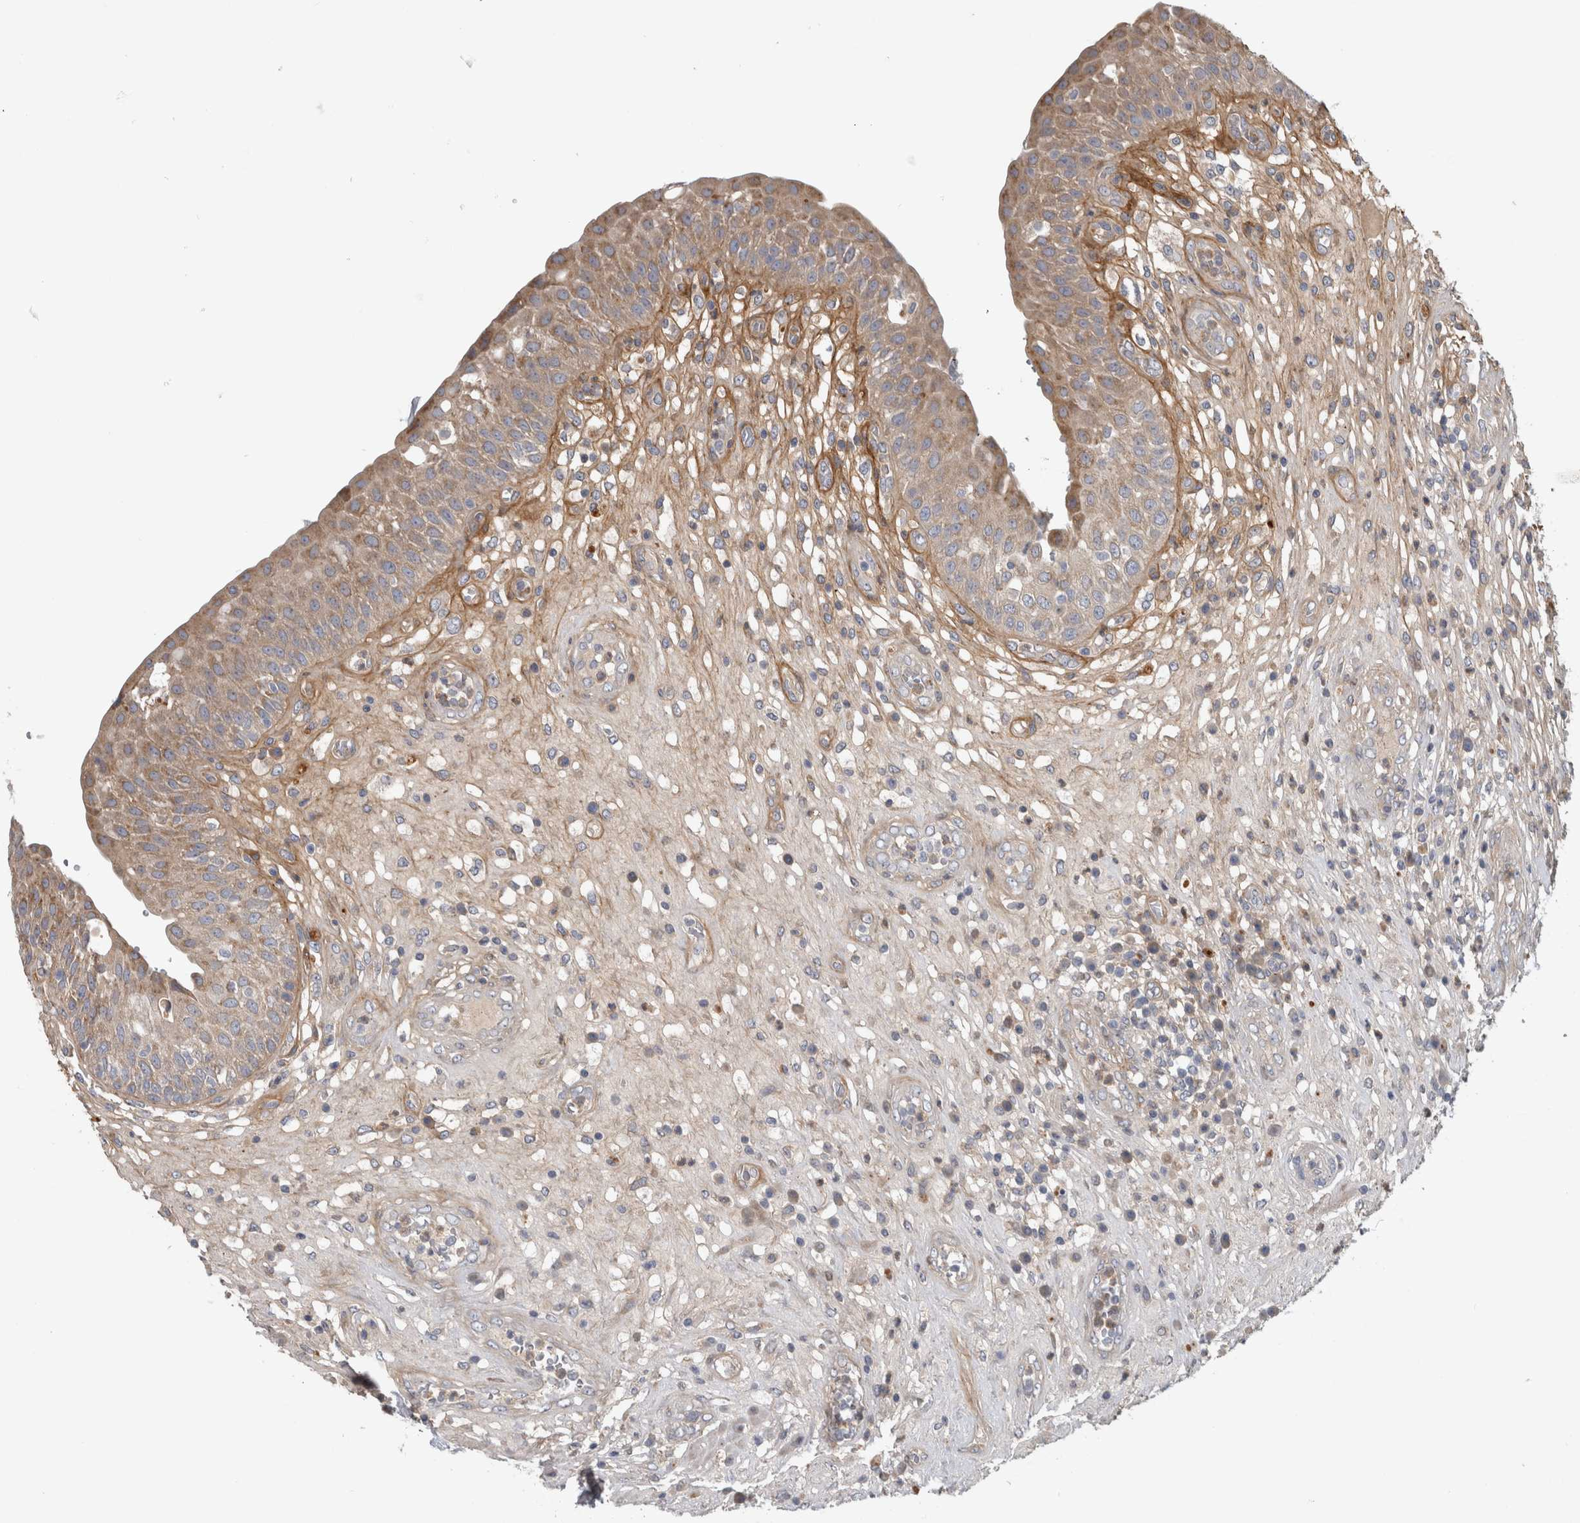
{"staining": {"intensity": "moderate", "quantity": ">75%", "location": "cytoplasmic/membranous"}, "tissue": "urinary bladder", "cell_type": "Urothelial cells", "image_type": "normal", "snomed": [{"axis": "morphology", "description": "Normal tissue, NOS"}, {"axis": "topography", "description": "Urinary bladder"}], "caption": "Immunohistochemical staining of benign urinary bladder reveals >75% levels of moderate cytoplasmic/membranous protein staining in about >75% of urothelial cells. The protein of interest is stained brown, and the nuclei are stained in blue (DAB (3,3'-diaminobenzidine) IHC with brightfield microscopy, high magnification).", "gene": "ATXN2", "patient": {"sex": "female", "age": 62}}